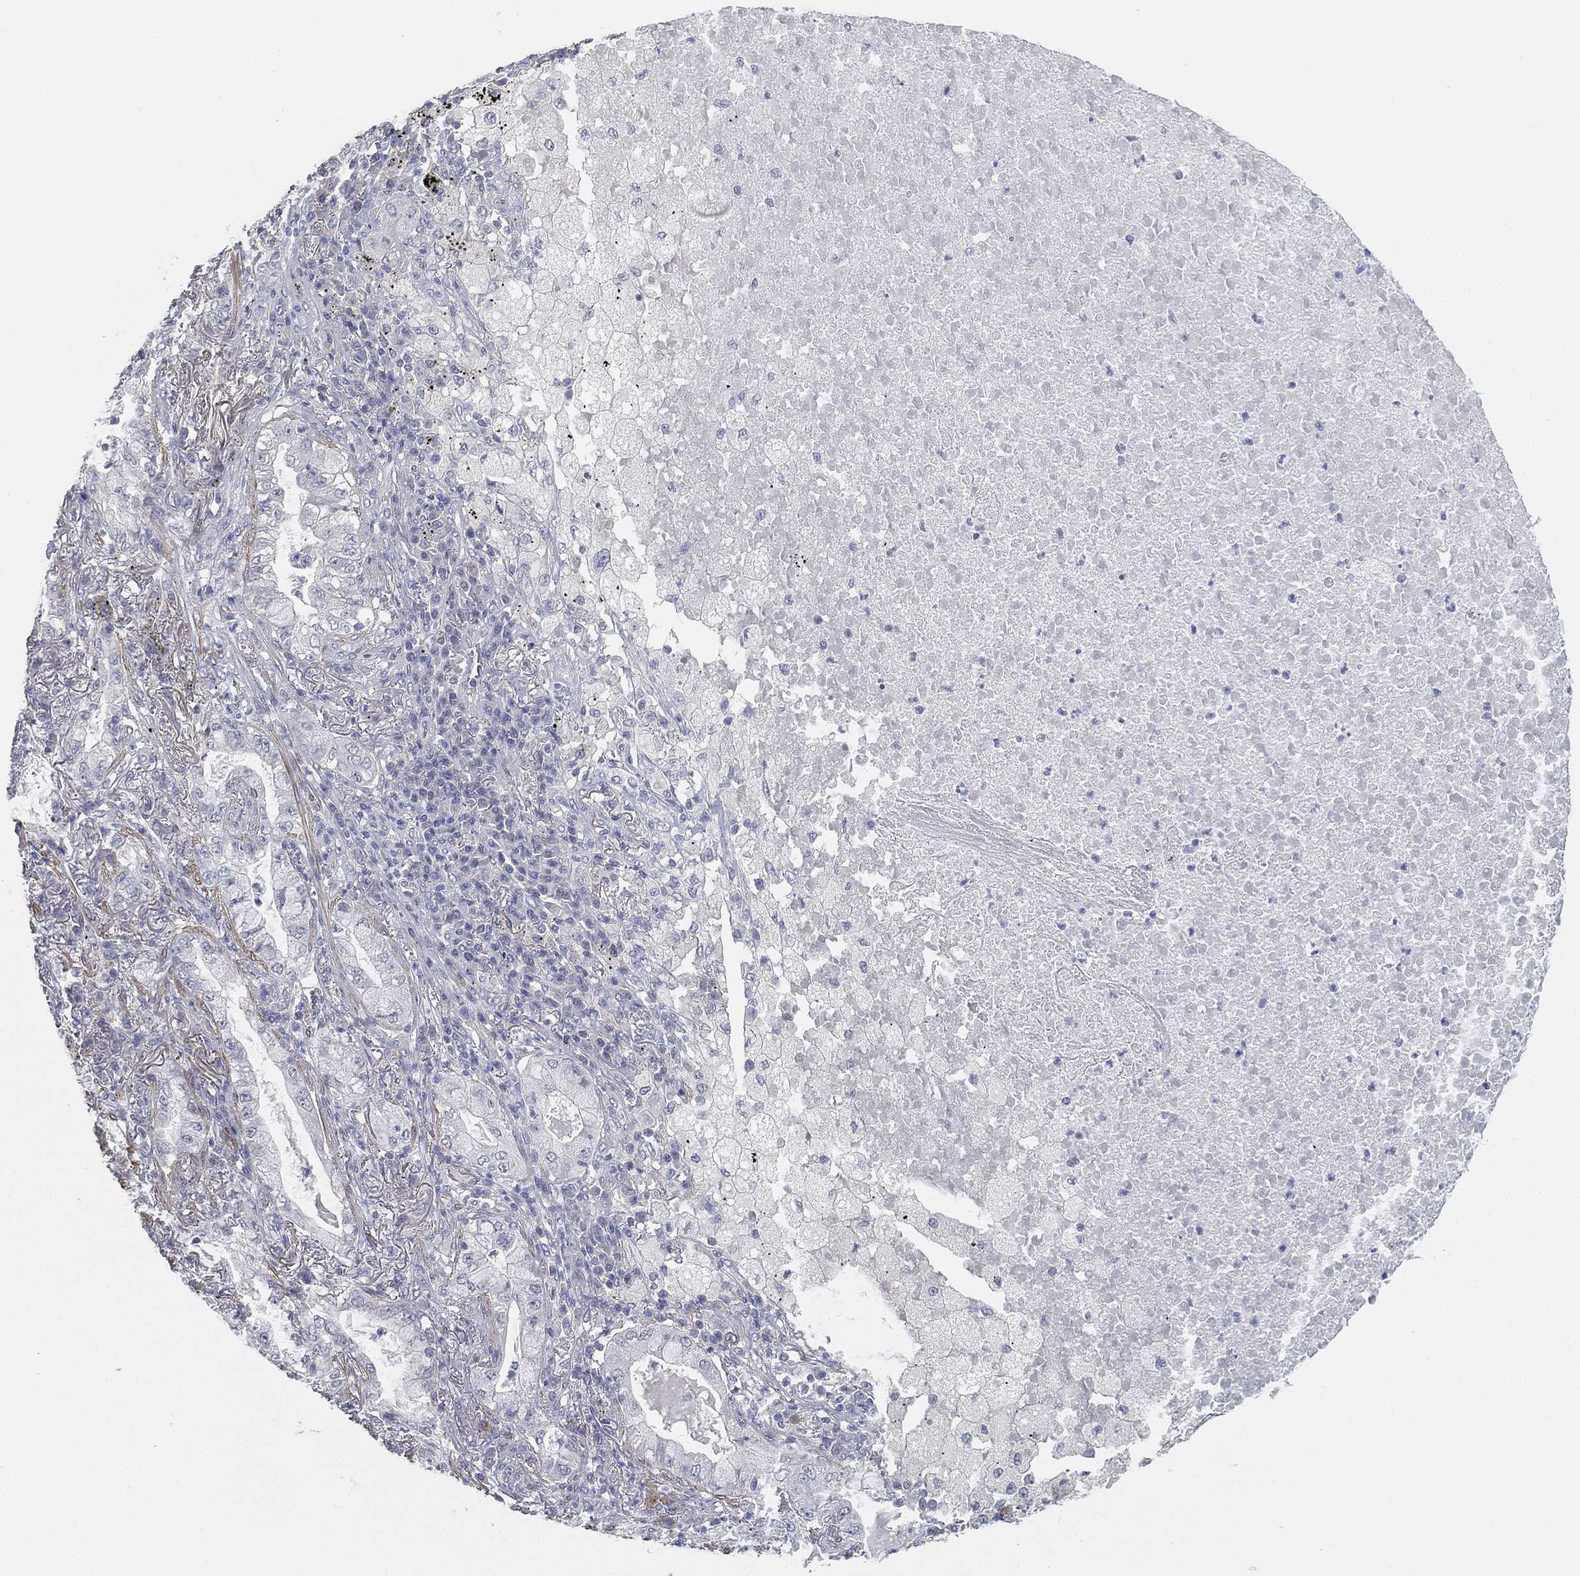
{"staining": {"intensity": "negative", "quantity": "none", "location": "none"}, "tissue": "lung cancer", "cell_type": "Tumor cells", "image_type": "cancer", "snomed": [{"axis": "morphology", "description": "Adenocarcinoma, NOS"}, {"axis": "topography", "description": "Lung"}], "caption": "Histopathology image shows no significant protein positivity in tumor cells of lung adenocarcinoma.", "gene": "GPR61", "patient": {"sex": "female", "age": 73}}